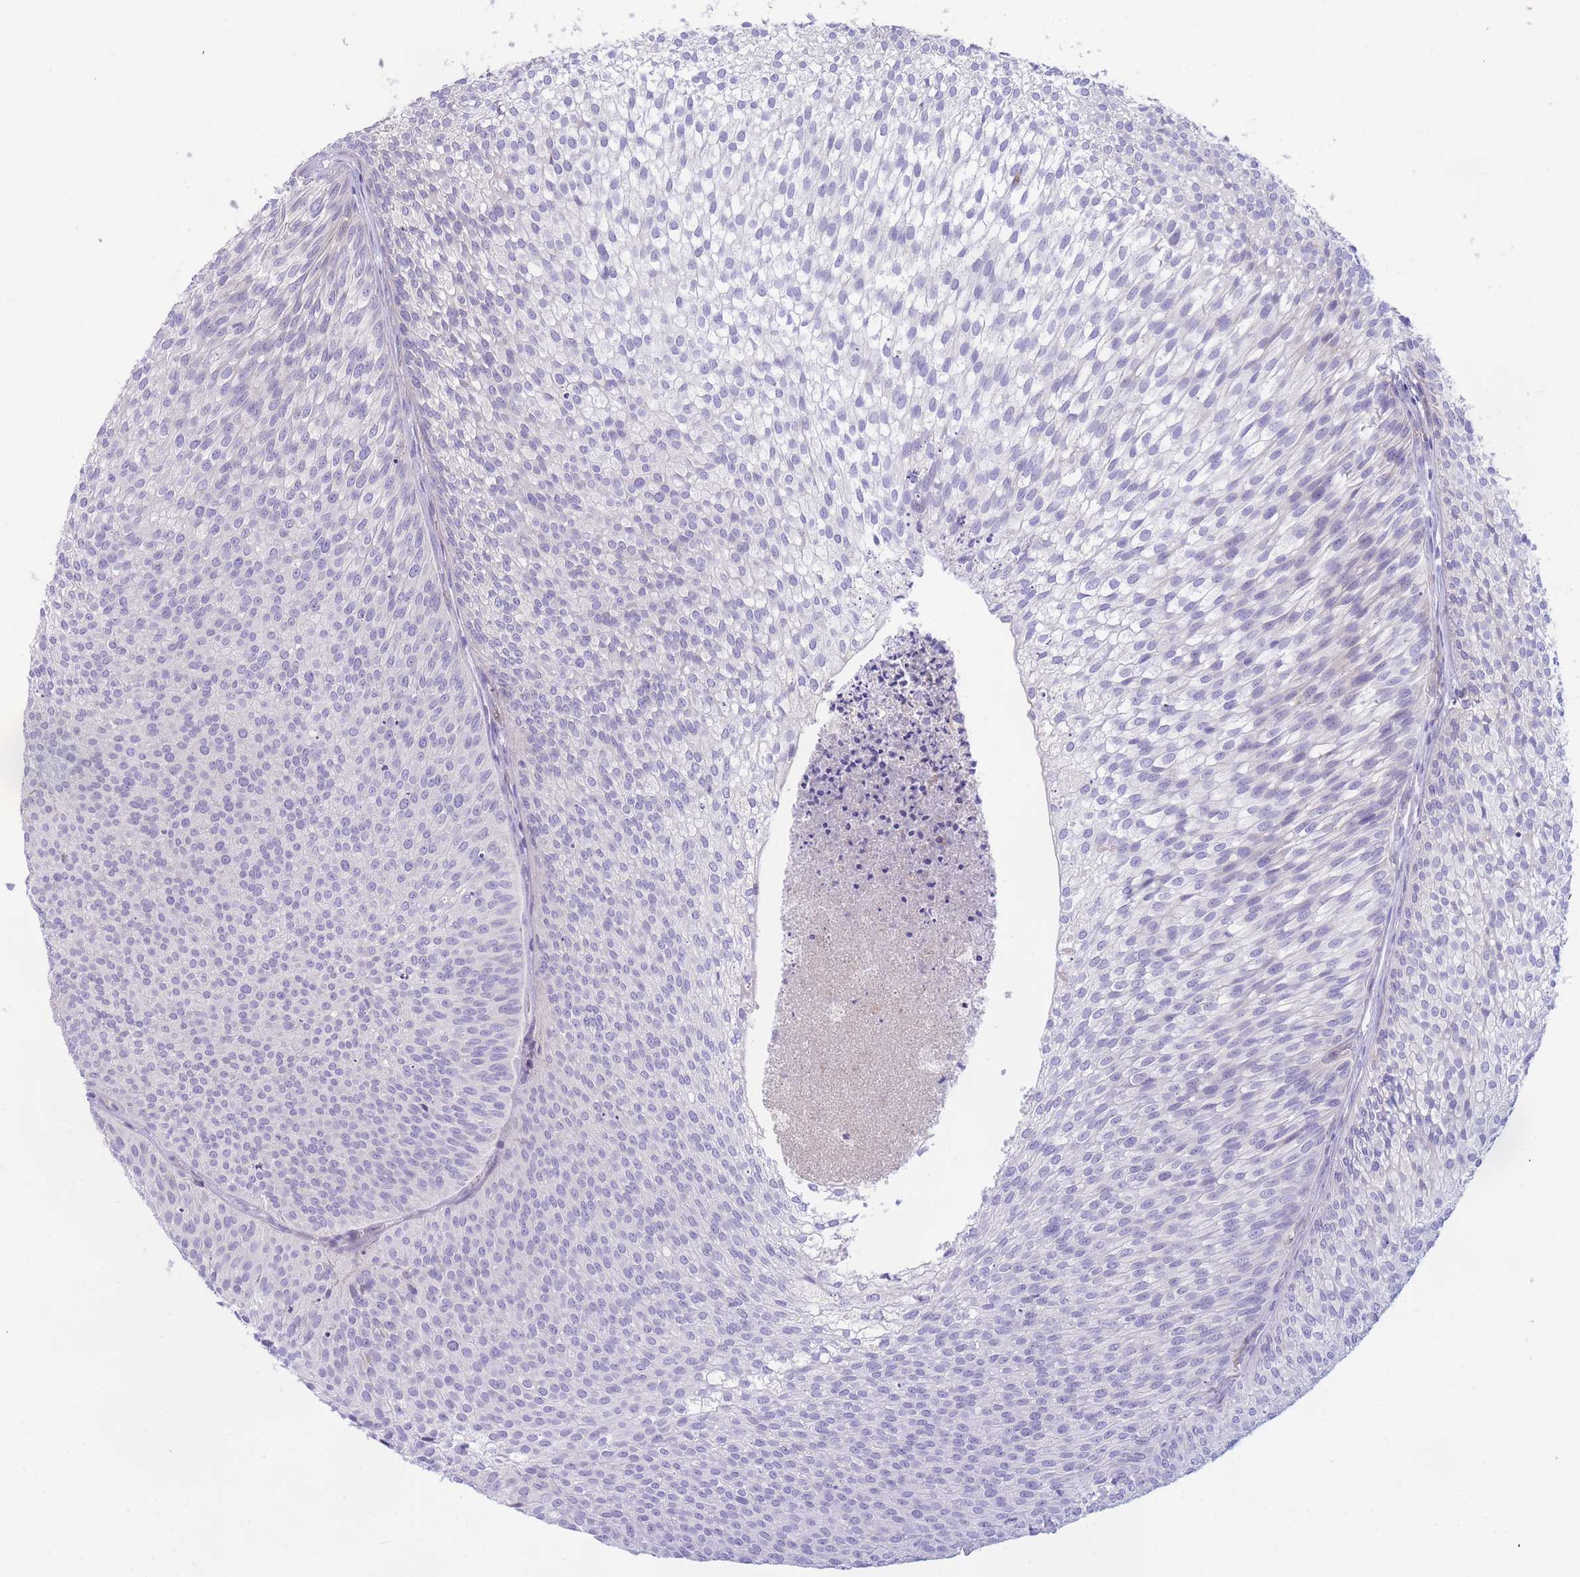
{"staining": {"intensity": "negative", "quantity": "none", "location": "none"}, "tissue": "urothelial cancer", "cell_type": "Tumor cells", "image_type": "cancer", "snomed": [{"axis": "morphology", "description": "Urothelial carcinoma, Low grade"}, {"axis": "topography", "description": "Urinary bladder"}], "caption": "Histopathology image shows no protein expression in tumor cells of urothelial cancer tissue.", "gene": "SULT1A1", "patient": {"sex": "male", "age": 91}}